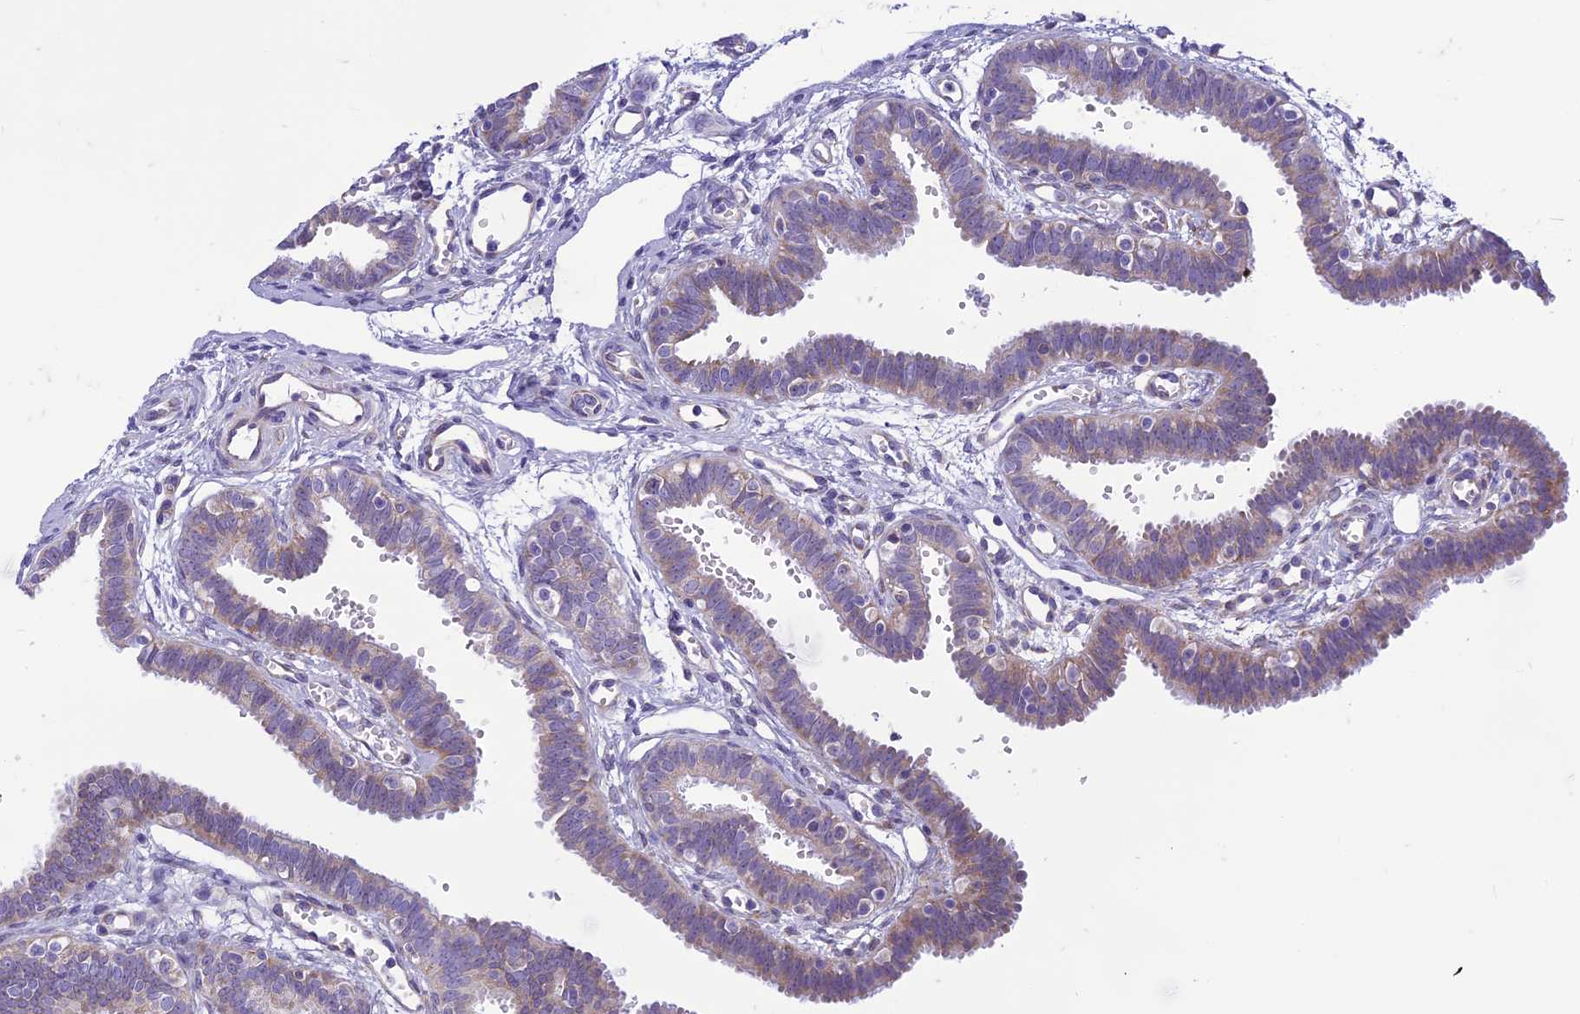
{"staining": {"intensity": "weak", "quantity": "25%-75%", "location": "cytoplasmic/membranous"}, "tissue": "fallopian tube", "cell_type": "Glandular cells", "image_type": "normal", "snomed": [{"axis": "morphology", "description": "Normal tissue, NOS"}, {"axis": "topography", "description": "Fallopian tube"}, {"axis": "topography", "description": "Placenta"}], "caption": "Immunohistochemistry (DAB (3,3'-diaminobenzidine)) staining of normal human fallopian tube exhibits weak cytoplasmic/membranous protein expression in approximately 25%-75% of glandular cells.", "gene": "CENATAC", "patient": {"sex": "female", "age": 32}}